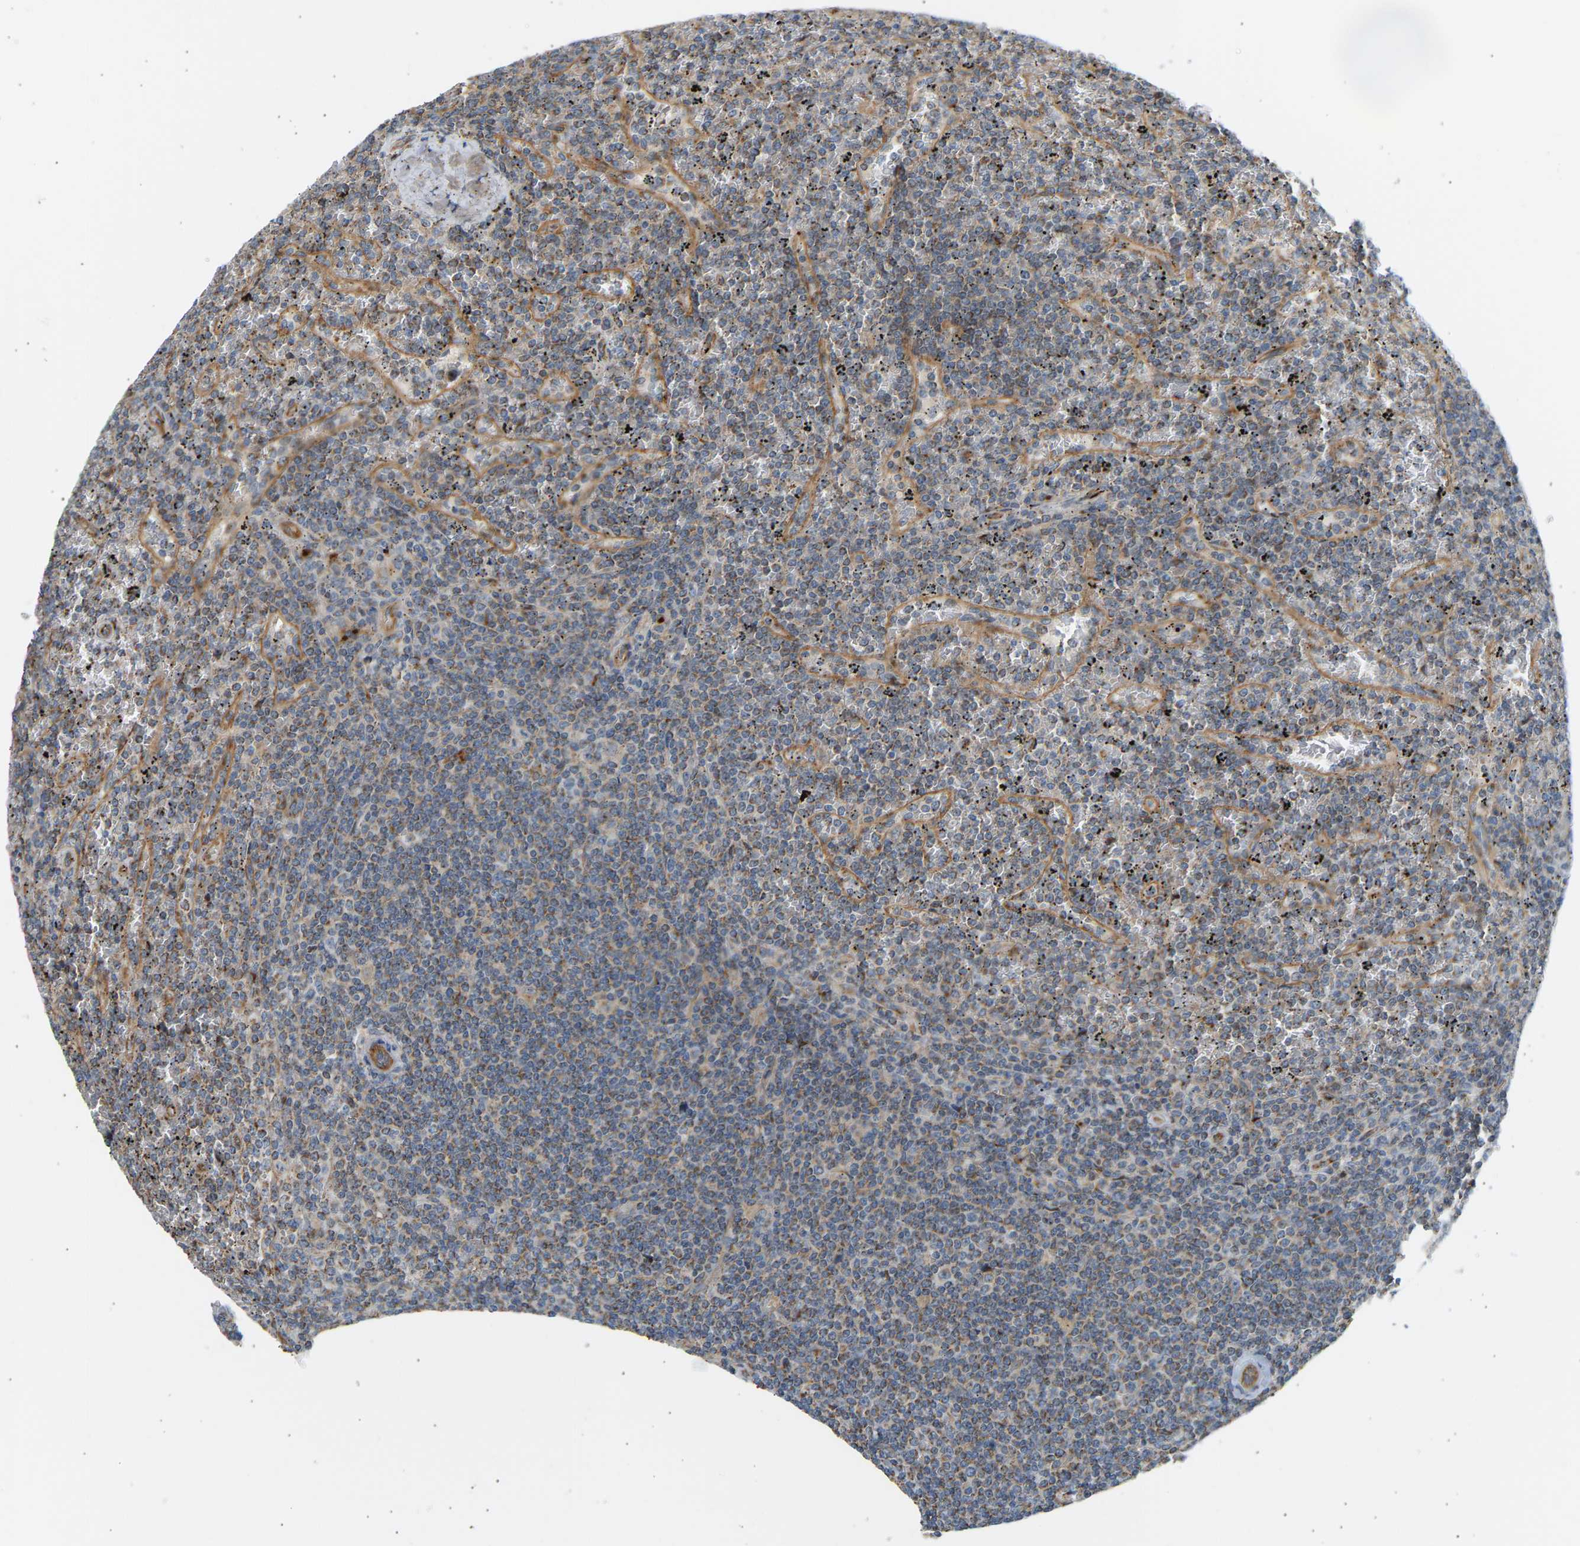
{"staining": {"intensity": "moderate", "quantity": "<25%", "location": "cytoplasmic/membranous"}, "tissue": "lymphoma", "cell_type": "Tumor cells", "image_type": "cancer", "snomed": [{"axis": "morphology", "description": "Malignant lymphoma, non-Hodgkin's type, Low grade"}, {"axis": "topography", "description": "Spleen"}], "caption": "High-power microscopy captured an immunohistochemistry photomicrograph of lymphoma, revealing moderate cytoplasmic/membranous staining in about <25% of tumor cells. The staining was performed using DAB, with brown indicating positive protein expression. Nuclei are stained blue with hematoxylin.", "gene": "YIPF2", "patient": {"sex": "female", "age": 19}}